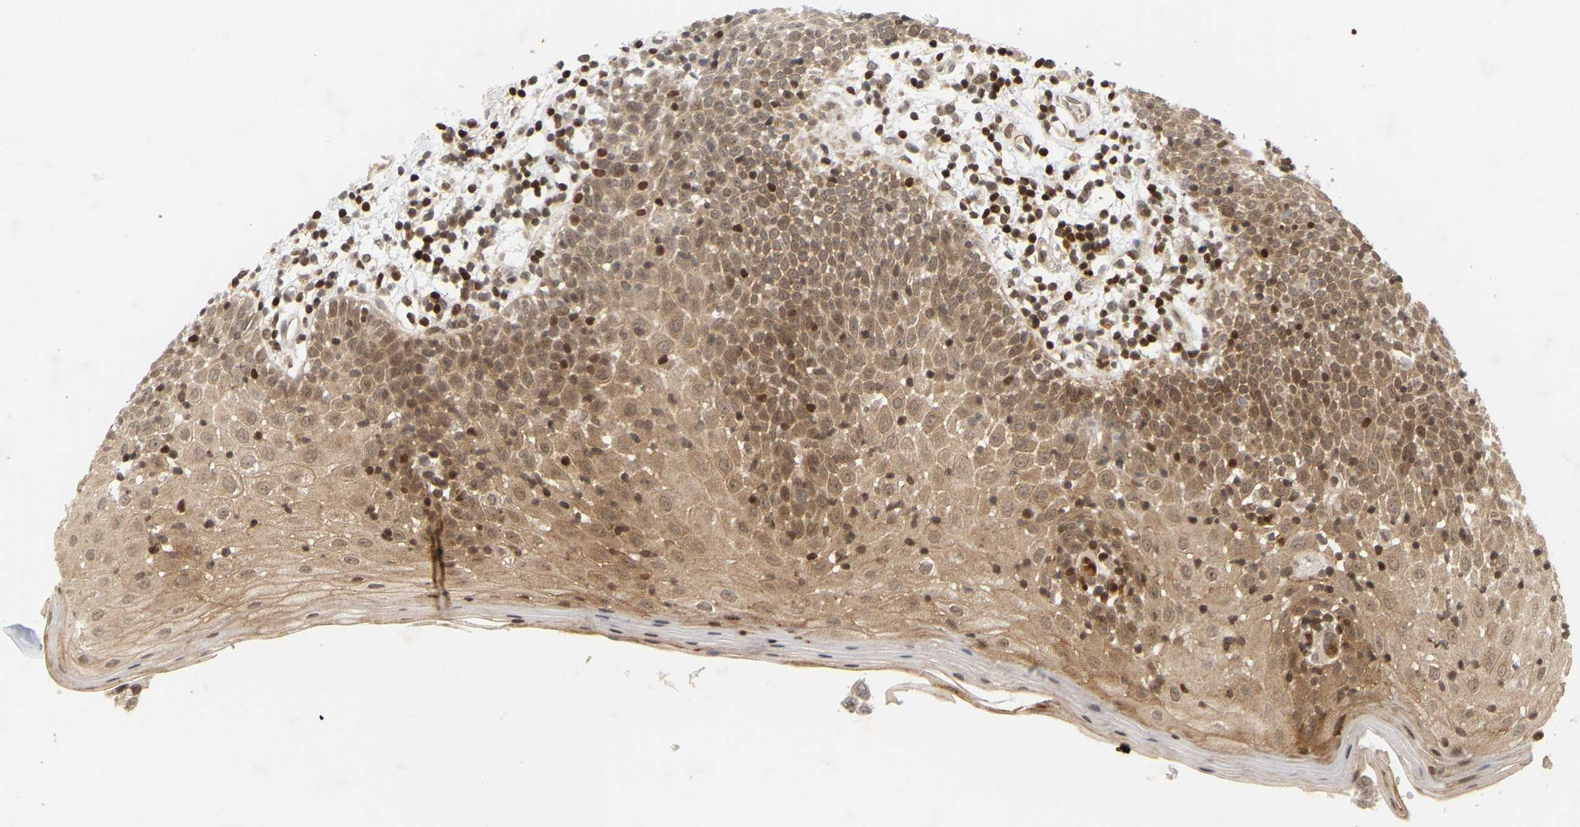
{"staining": {"intensity": "moderate", "quantity": ">75%", "location": "cytoplasmic/membranous"}, "tissue": "oral mucosa", "cell_type": "Squamous epithelial cells", "image_type": "normal", "snomed": [{"axis": "morphology", "description": "Normal tissue, NOS"}, {"axis": "morphology", "description": "Squamous cell carcinoma, NOS"}, {"axis": "topography", "description": "Skeletal muscle"}, {"axis": "topography", "description": "Oral tissue"}], "caption": "Squamous epithelial cells display medium levels of moderate cytoplasmic/membranous staining in about >75% of cells in normal oral mucosa.", "gene": "NFE2L2", "patient": {"sex": "male", "age": 71}}